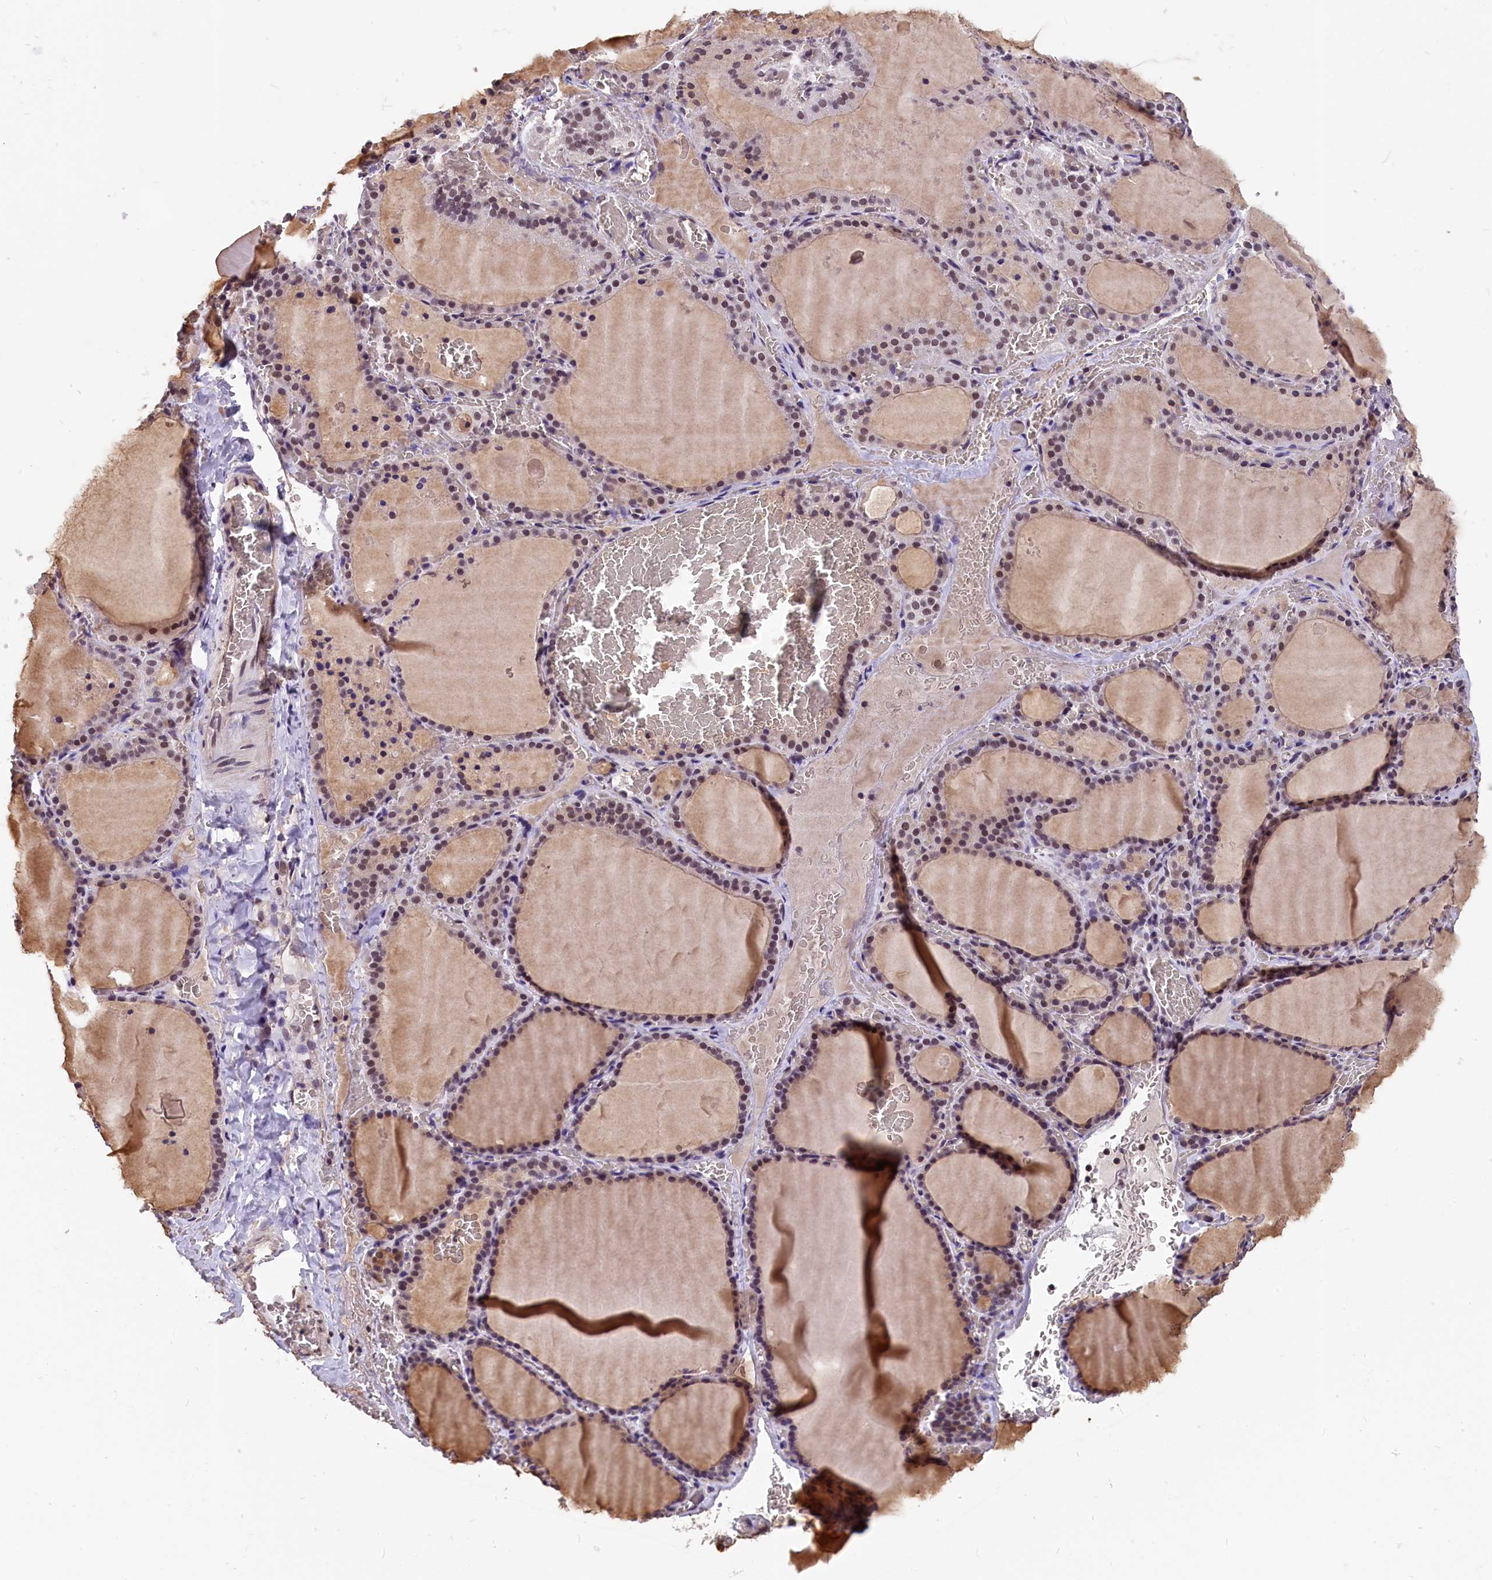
{"staining": {"intensity": "moderate", "quantity": "25%-75%", "location": "nuclear"}, "tissue": "thyroid gland", "cell_type": "Glandular cells", "image_type": "normal", "snomed": [{"axis": "morphology", "description": "Normal tissue, NOS"}, {"axis": "topography", "description": "Thyroid gland"}], "caption": "Brown immunohistochemical staining in unremarkable human thyroid gland demonstrates moderate nuclear staining in about 25%-75% of glandular cells.", "gene": "ZC3H4", "patient": {"sex": "female", "age": 39}}